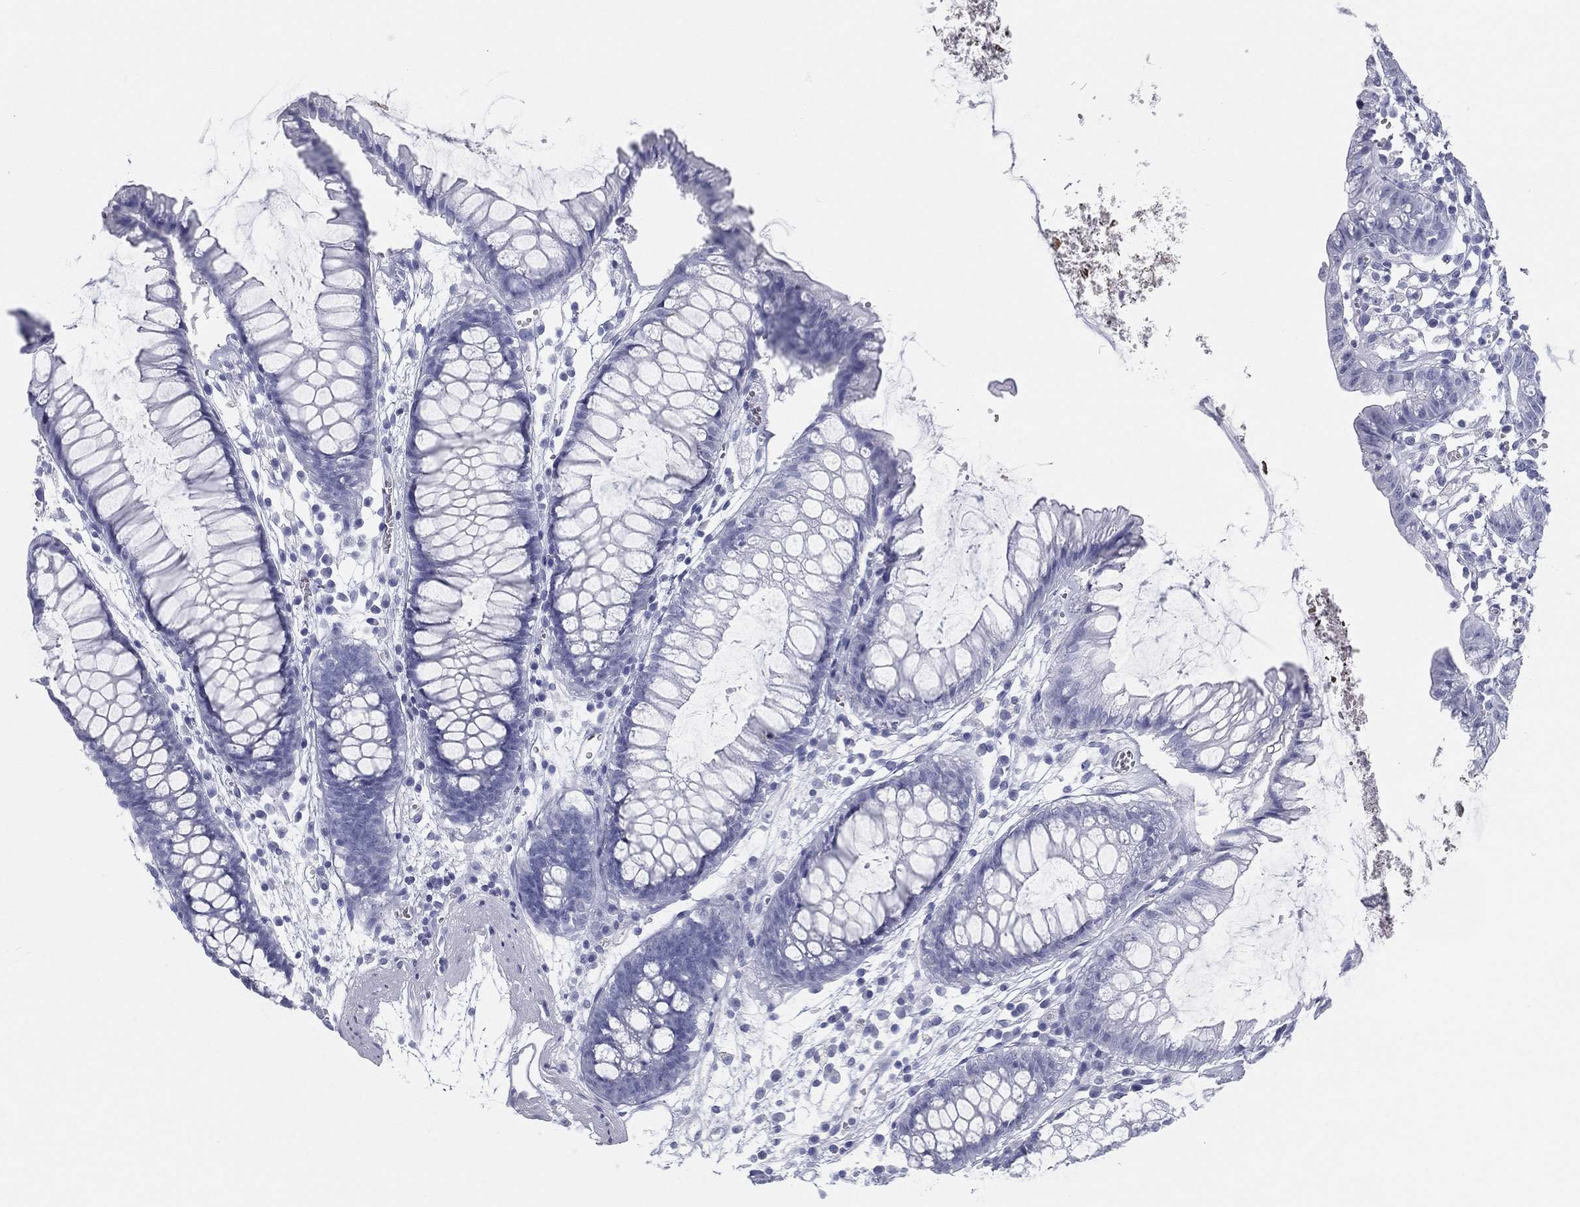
{"staining": {"intensity": "negative", "quantity": "none", "location": "none"}, "tissue": "colon", "cell_type": "Endothelial cells", "image_type": "normal", "snomed": [{"axis": "morphology", "description": "Normal tissue, NOS"}, {"axis": "morphology", "description": "Adenocarcinoma, NOS"}, {"axis": "topography", "description": "Colon"}], "caption": "Endothelial cells are negative for protein expression in normal human colon. (Brightfield microscopy of DAB immunohistochemistry at high magnification).", "gene": "RSPH4A", "patient": {"sex": "male", "age": 65}}